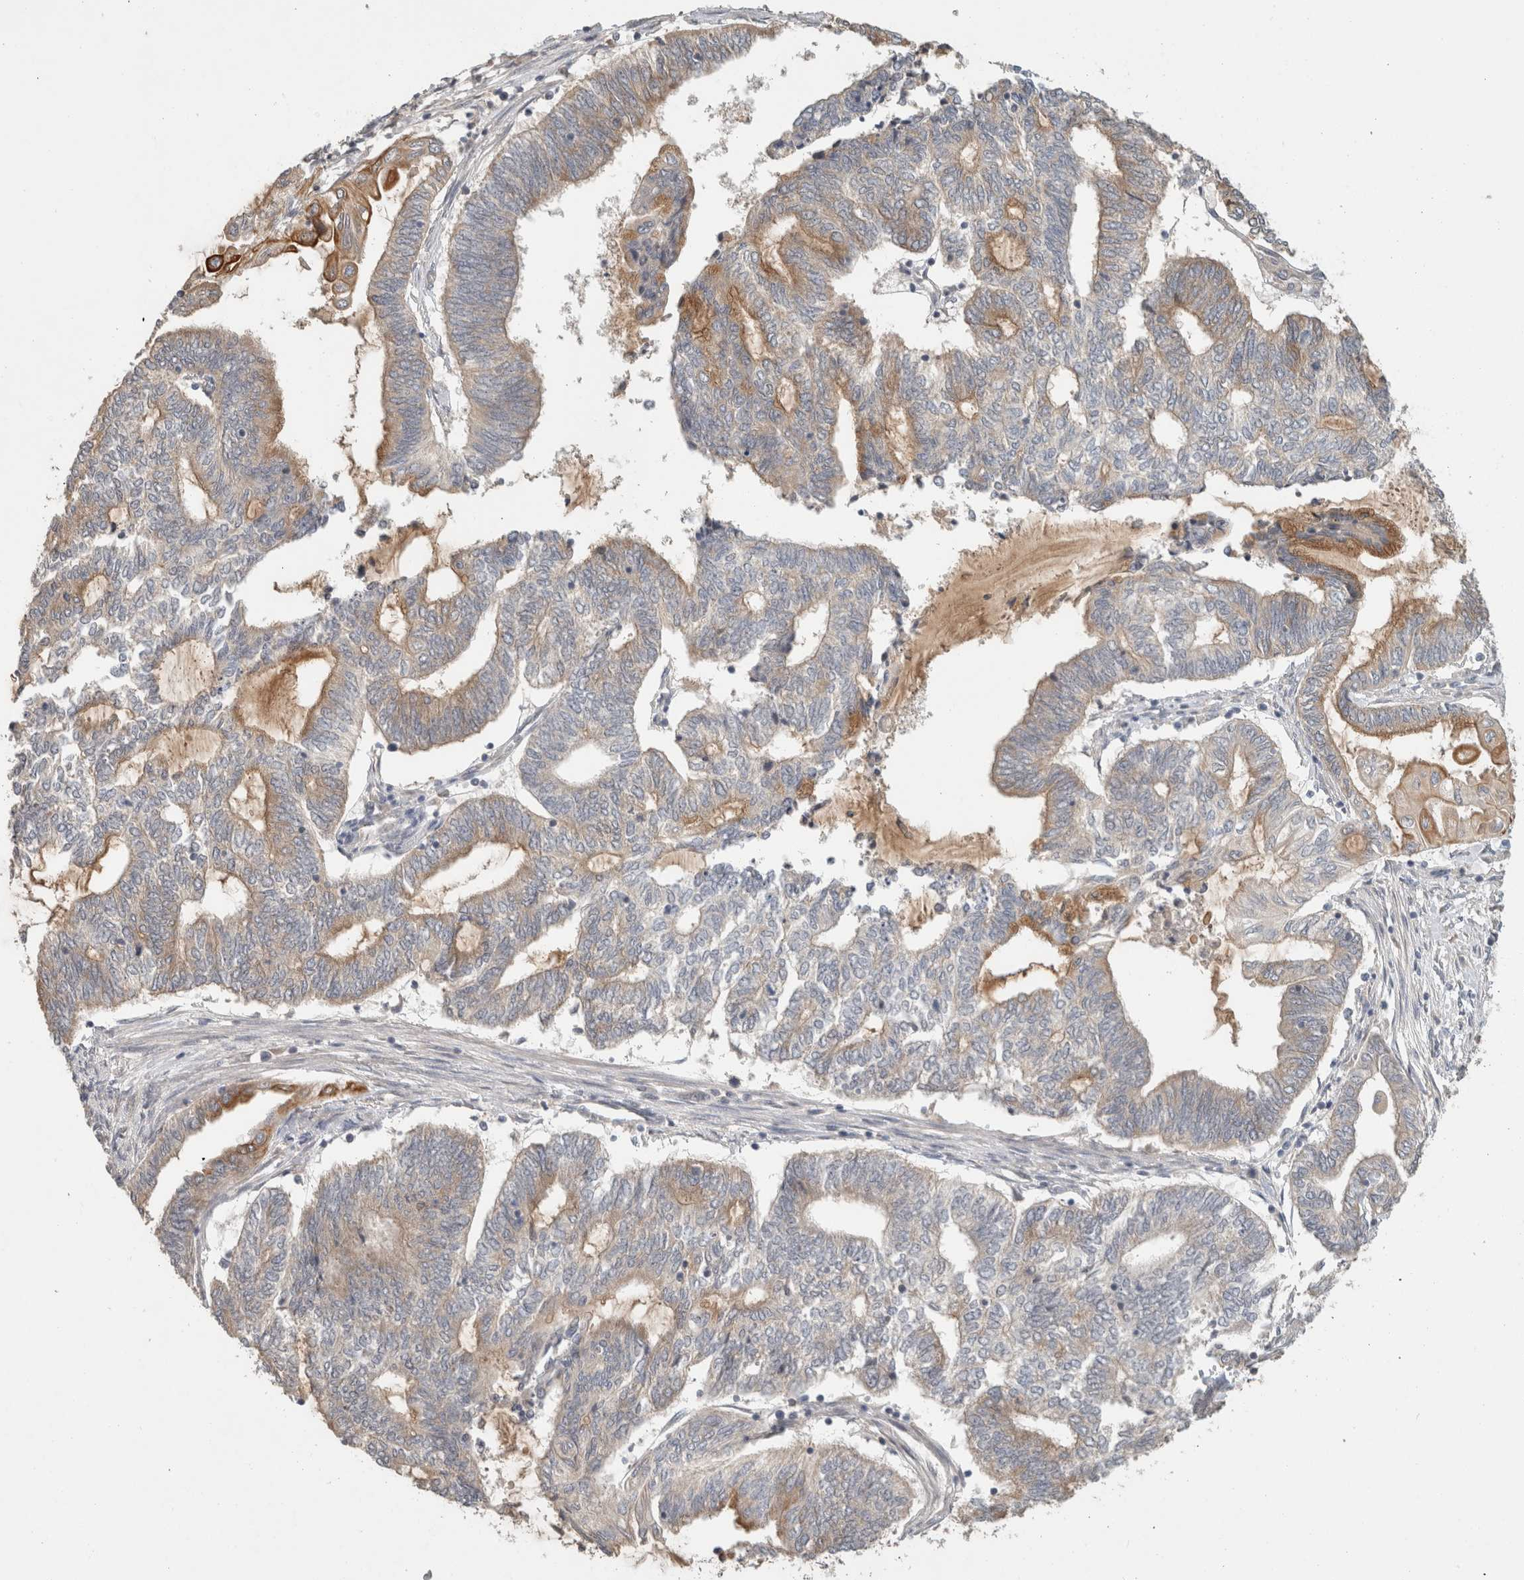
{"staining": {"intensity": "moderate", "quantity": "<25%", "location": "cytoplasmic/membranous"}, "tissue": "endometrial cancer", "cell_type": "Tumor cells", "image_type": "cancer", "snomed": [{"axis": "morphology", "description": "Adenocarcinoma, NOS"}, {"axis": "topography", "description": "Uterus"}, {"axis": "topography", "description": "Endometrium"}], "caption": "Immunohistochemistry (IHC) photomicrograph of neoplastic tissue: human adenocarcinoma (endometrial) stained using immunohistochemistry displays low levels of moderate protein expression localized specifically in the cytoplasmic/membranous of tumor cells, appearing as a cytoplasmic/membranous brown color.", "gene": "PUM1", "patient": {"sex": "female", "age": 70}}